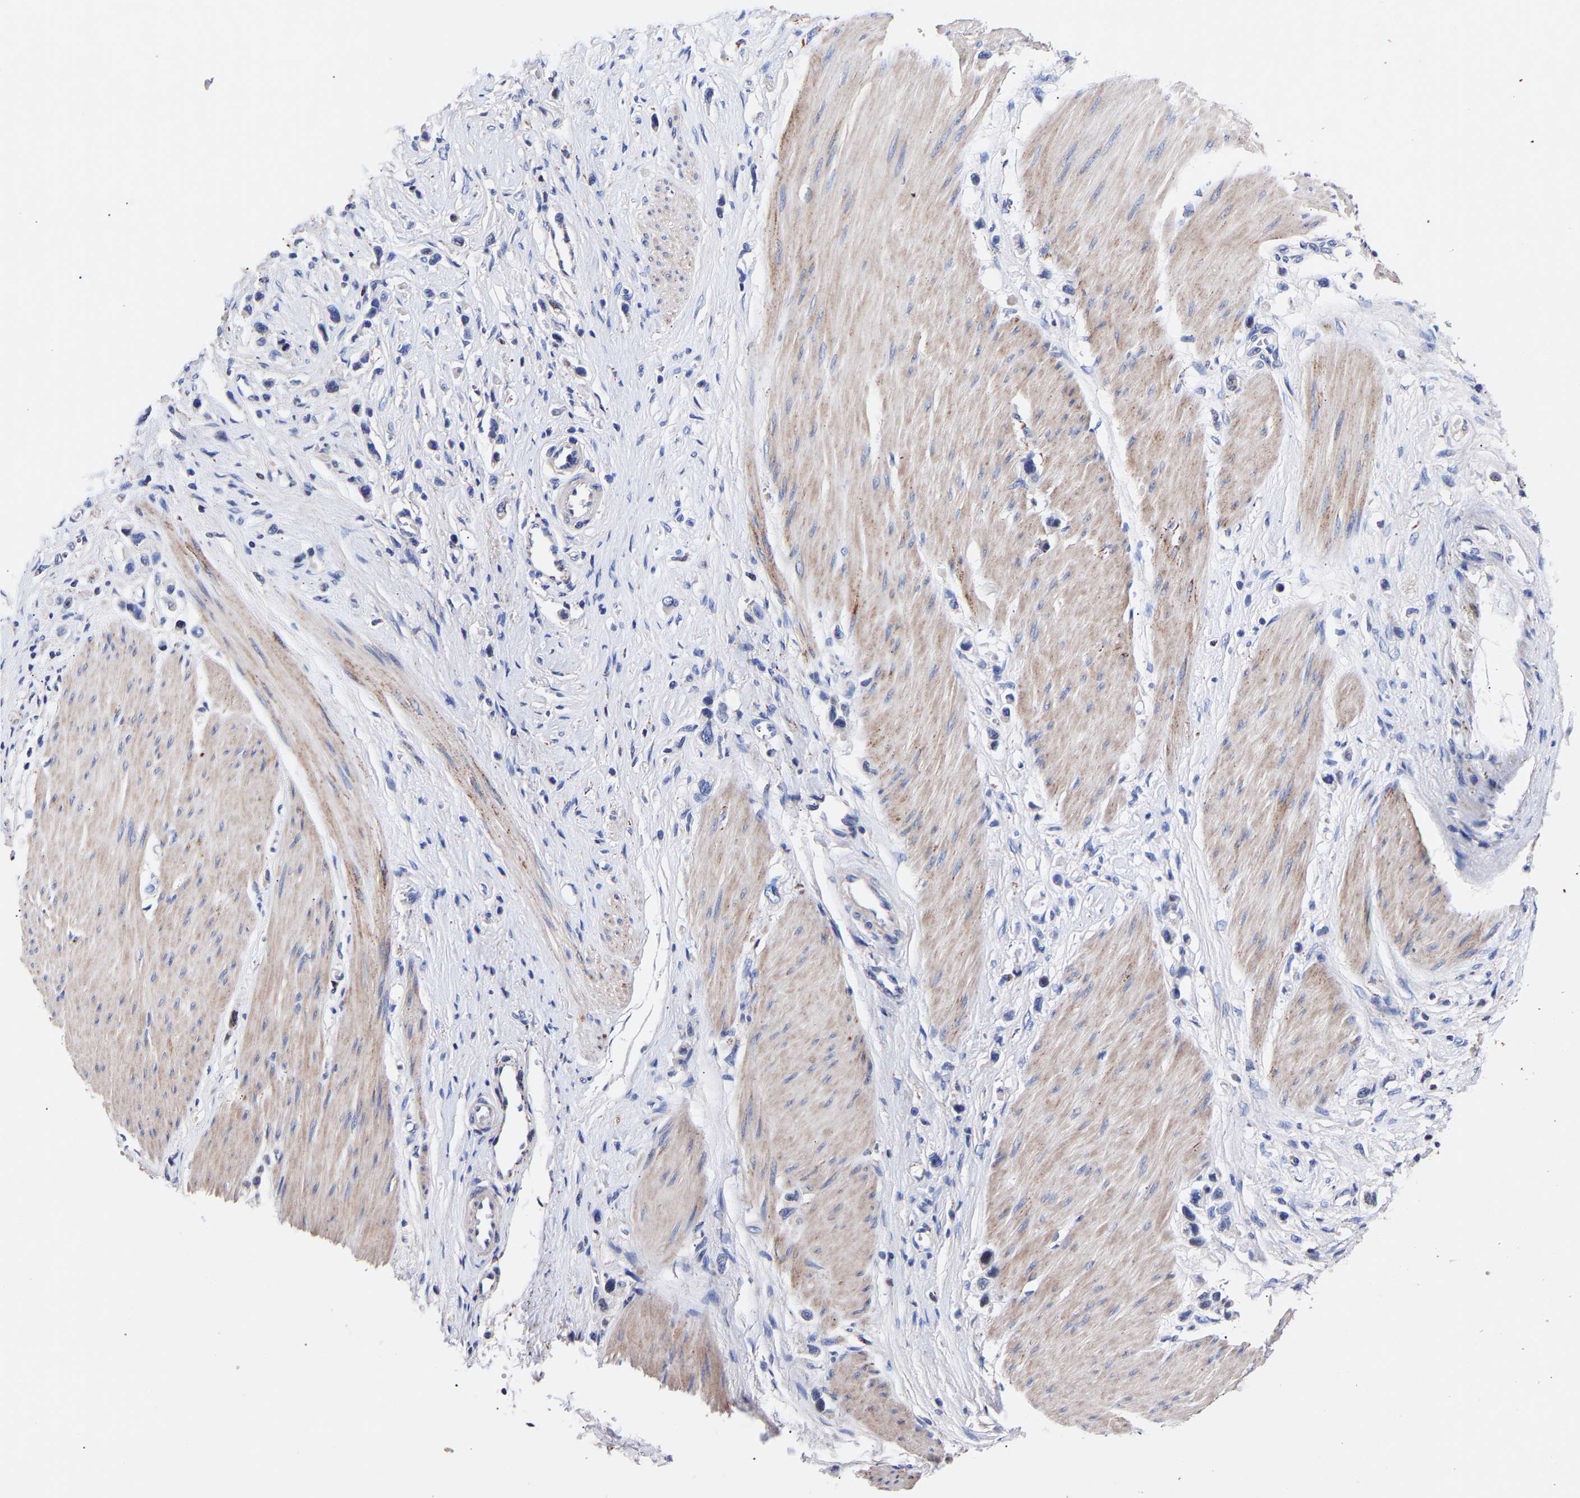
{"staining": {"intensity": "negative", "quantity": "none", "location": "none"}, "tissue": "stomach cancer", "cell_type": "Tumor cells", "image_type": "cancer", "snomed": [{"axis": "morphology", "description": "Adenocarcinoma, NOS"}, {"axis": "topography", "description": "Stomach"}], "caption": "This is an immunohistochemistry (IHC) micrograph of stomach adenocarcinoma. There is no expression in tumor cells.", "gene": "SEM1", "patient": {"sex": "female", "age": 65}}